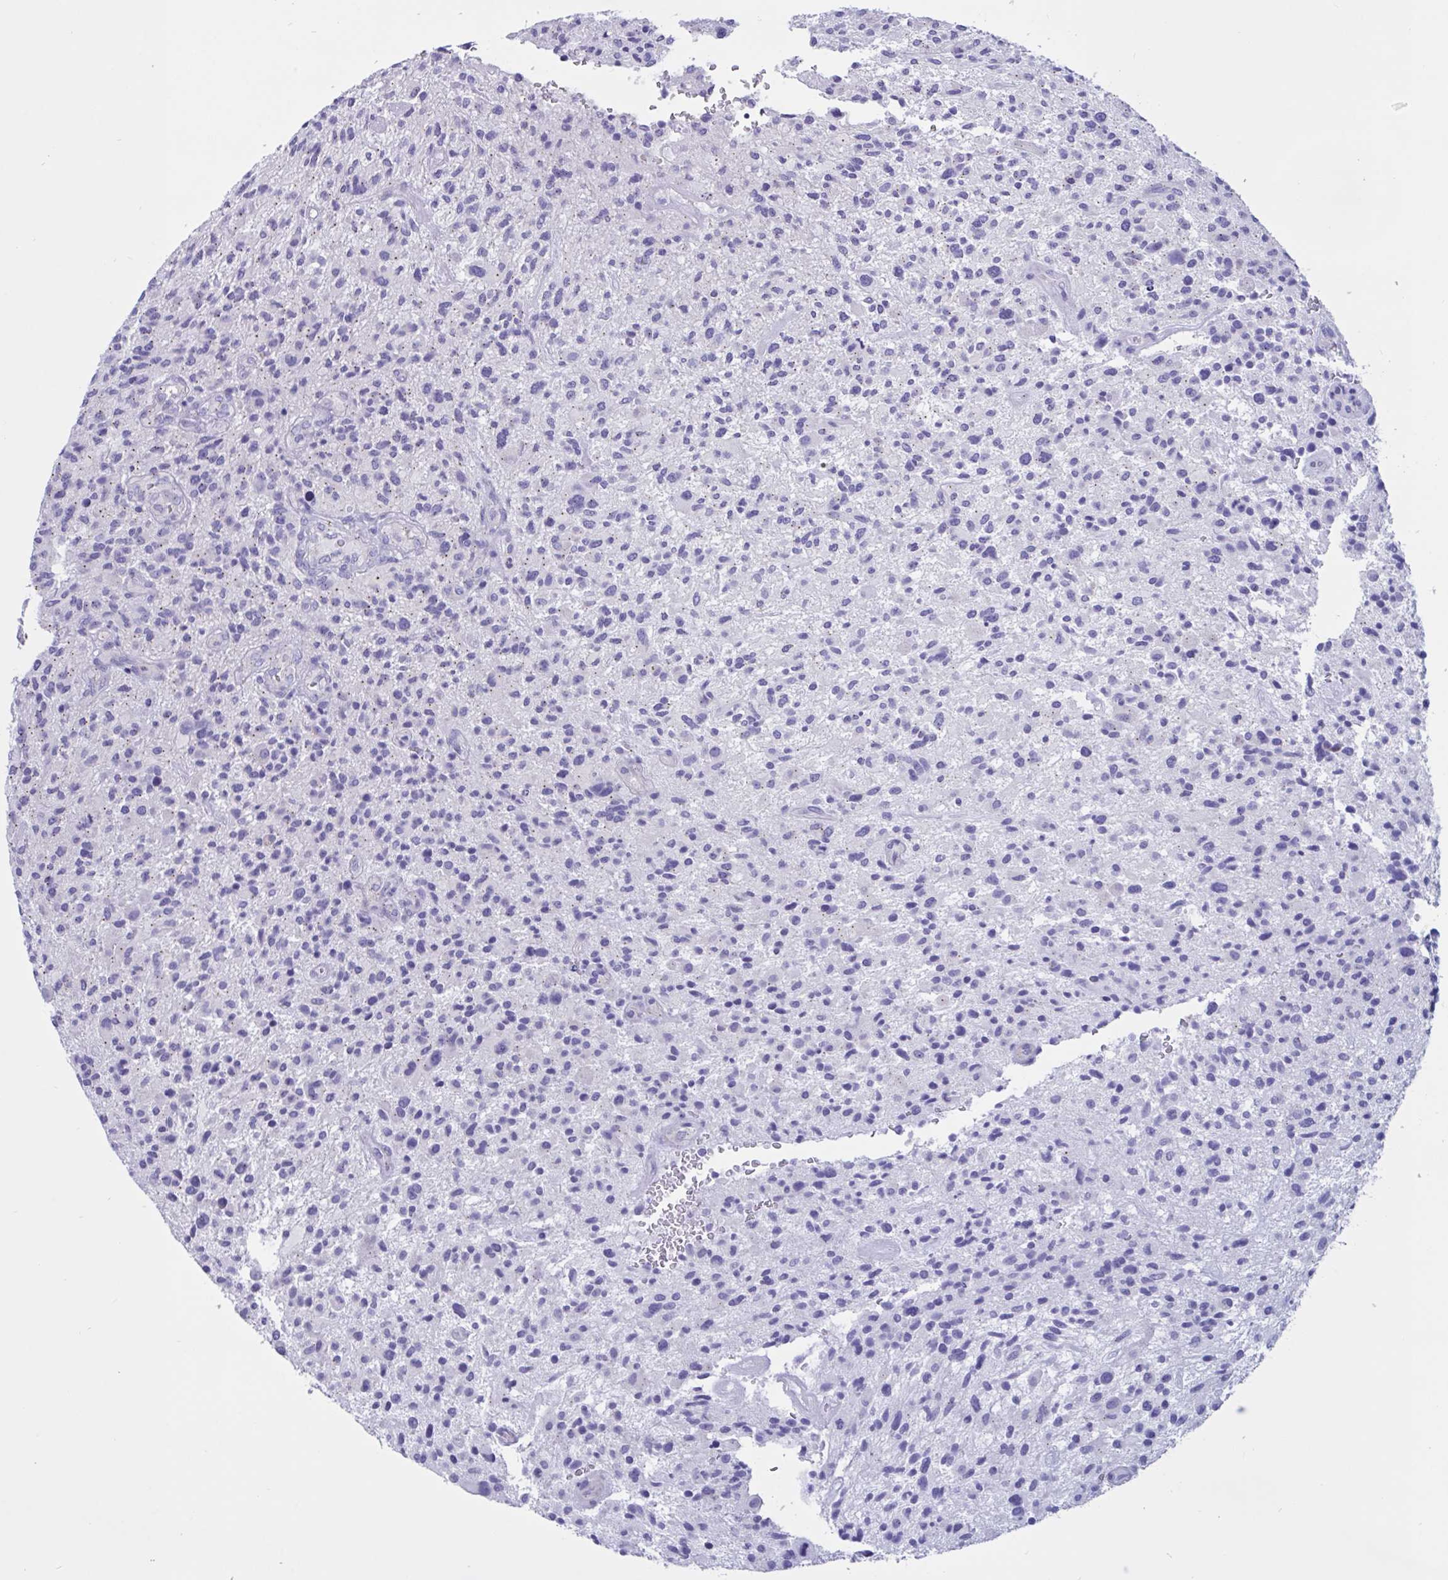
{"staining": {"intensity": "negative", "quantity": "none", "location": "none"}, "tissue": "glioma", "cell_type": "Tumor cells", "image_type": "cancer", "snomed": [{"axis": "morphology", "description": "Glioma, malignant, High grade"}, {"axis": "topography", "description": "Brain"}], "caption": "This is an IHC histopathology image of human malignant high-grade glioma. There is no staining in tumor cells.", "gene": "RNASE3", "patient": {"sex": "male", "age": 47}}